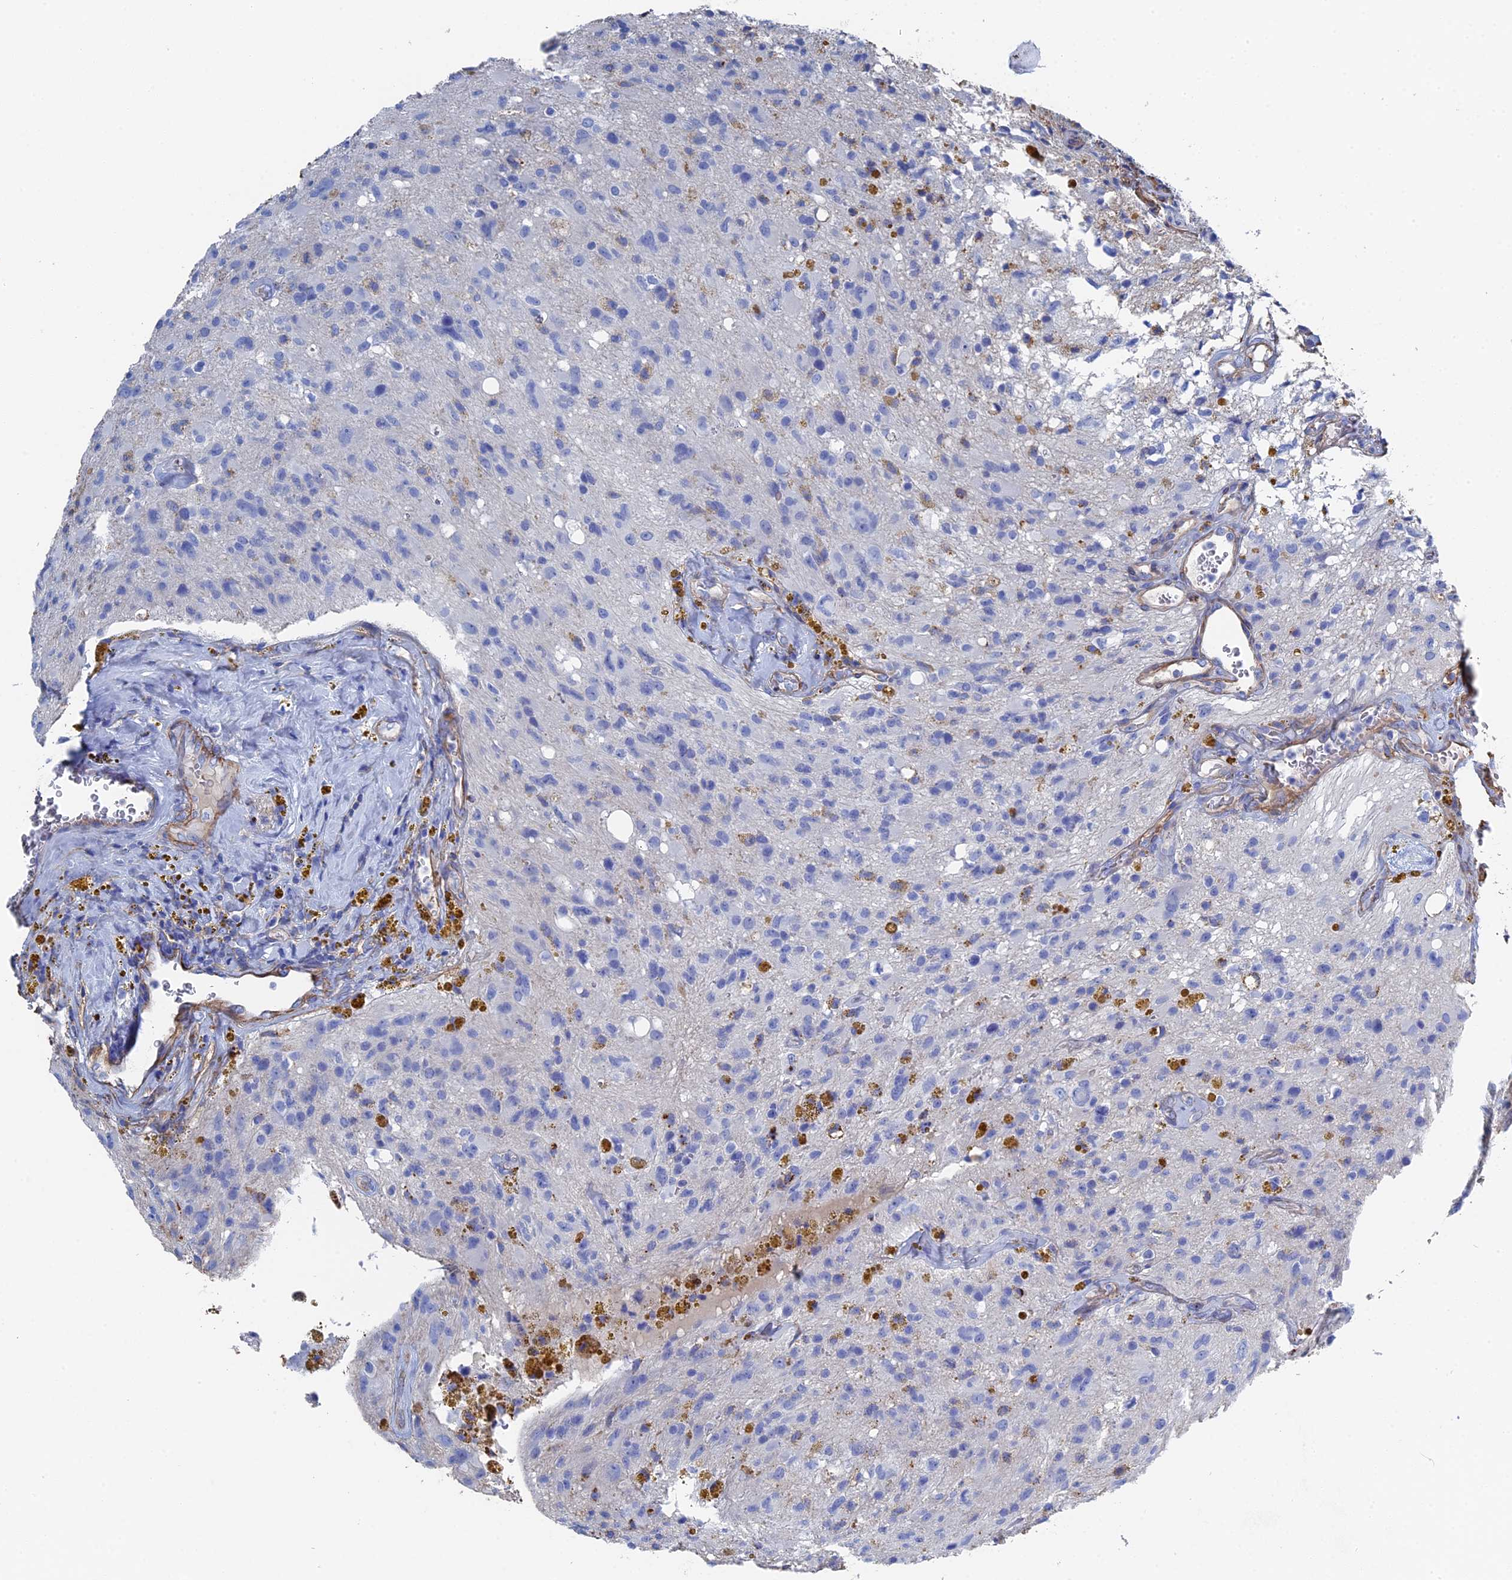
{"staining": {"intensity": "negative", "quantity": "none", "location": "none"}, "tissue": "glioma", "cell_type": "Tumor cells", "image_type": "cancer", "snomed": [{"axis": "morphology", "description": "Glioma, malignant, High grade"}, {"axis": "topography", "description": "Brain"}], "caption": "Immunohistochemical staining of malignant high-grade glioma exhibits no significant positivity in tumor cells. (DAB IHC with hematoxylin counter stain).", "gene": "STRA6", "patient": {"sex": "male", "age": 69}}